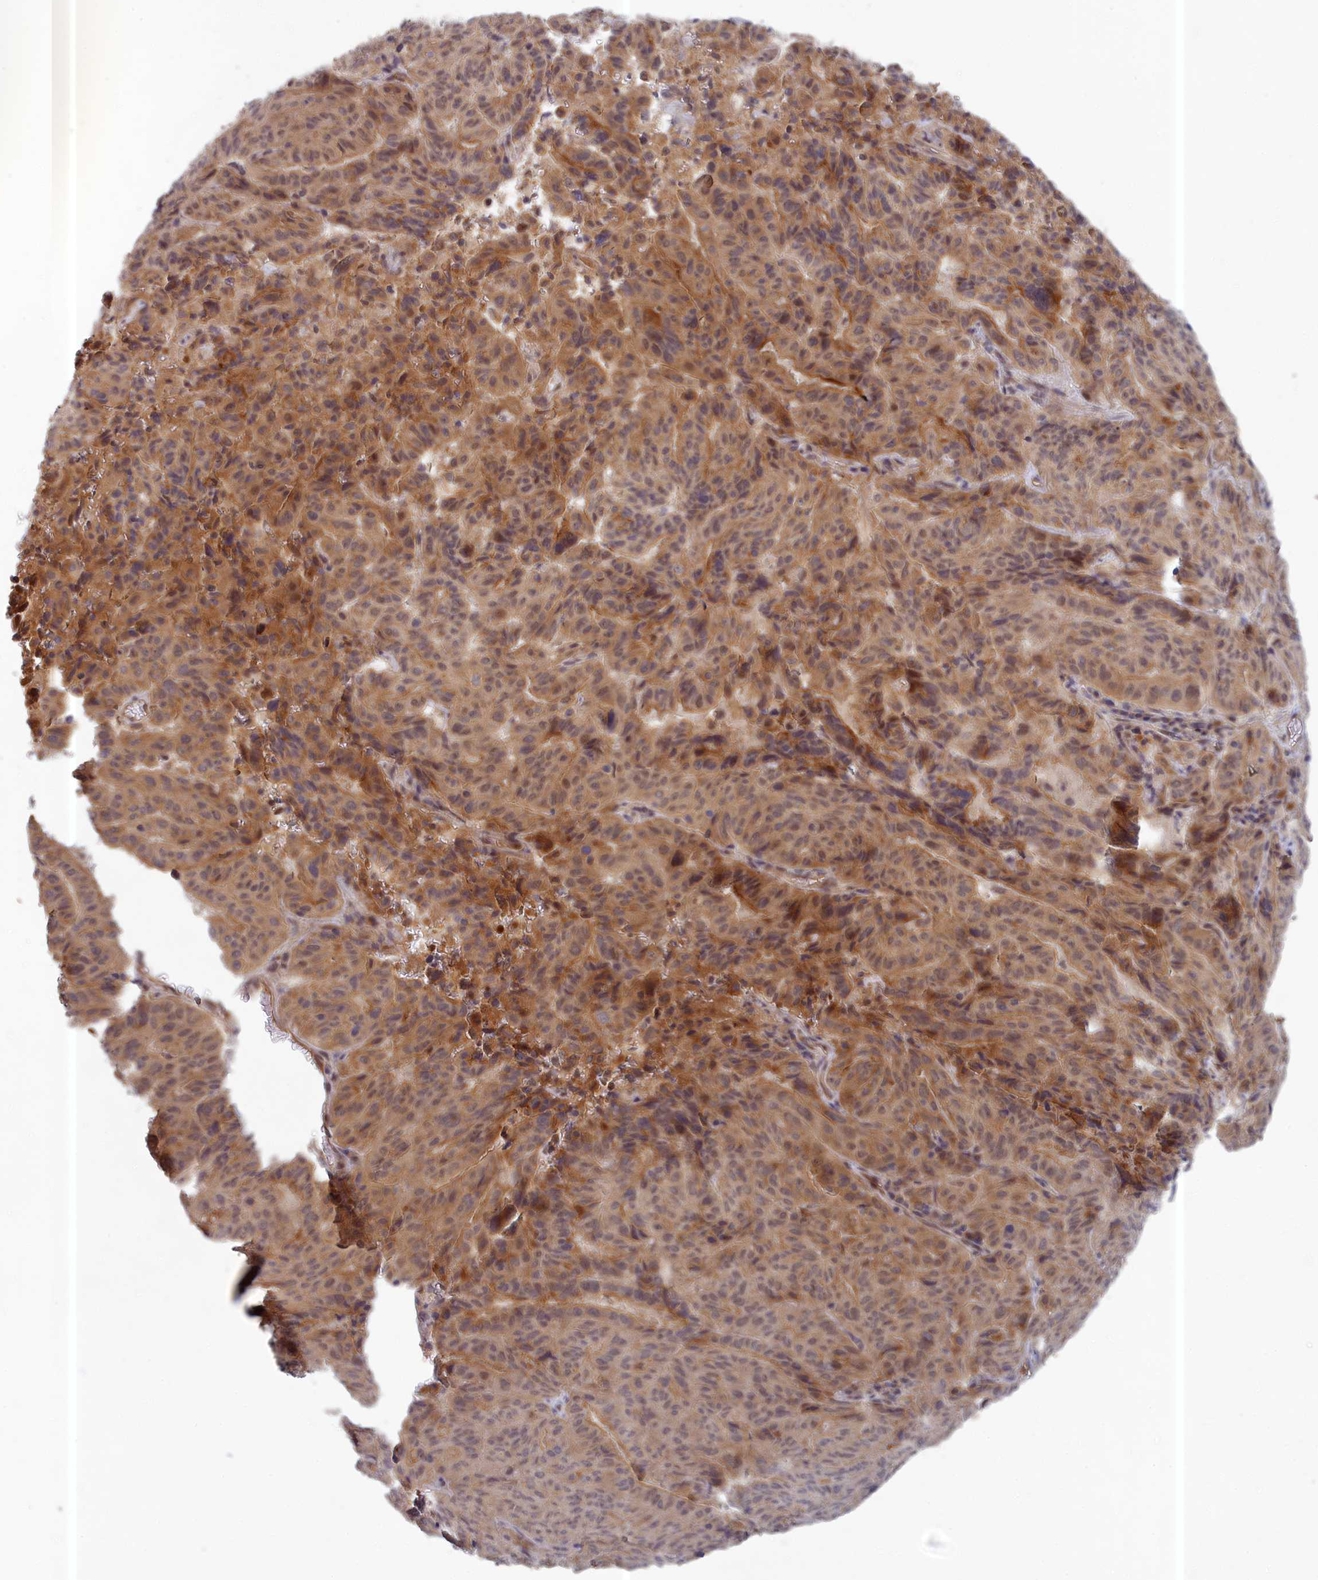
{"staining": {"intensity": "moderate", "quantity": ">75%", "location": "cytoplasmic/membranous"}, "tissue": "pancreatic cancer", "cell_type": "Tumor cells", "image_type": "cancer", "snomed": [{"axis": "morphology", "description": "Adenocarcinoma, NOS"}, {"axis": "topography", "description": "Pancreas"}], "caption": "Immunohistochemistry (DAB (3,3'-diaminobenzidine)) staining of human pancreatic cancer (adenocarcinoma) demonstrates moderate cytoplasmic/membranous protein expression in about >75% of tumor cells.", "gene": "EARS2", "patient": {"sex": "male", "age": 63}}